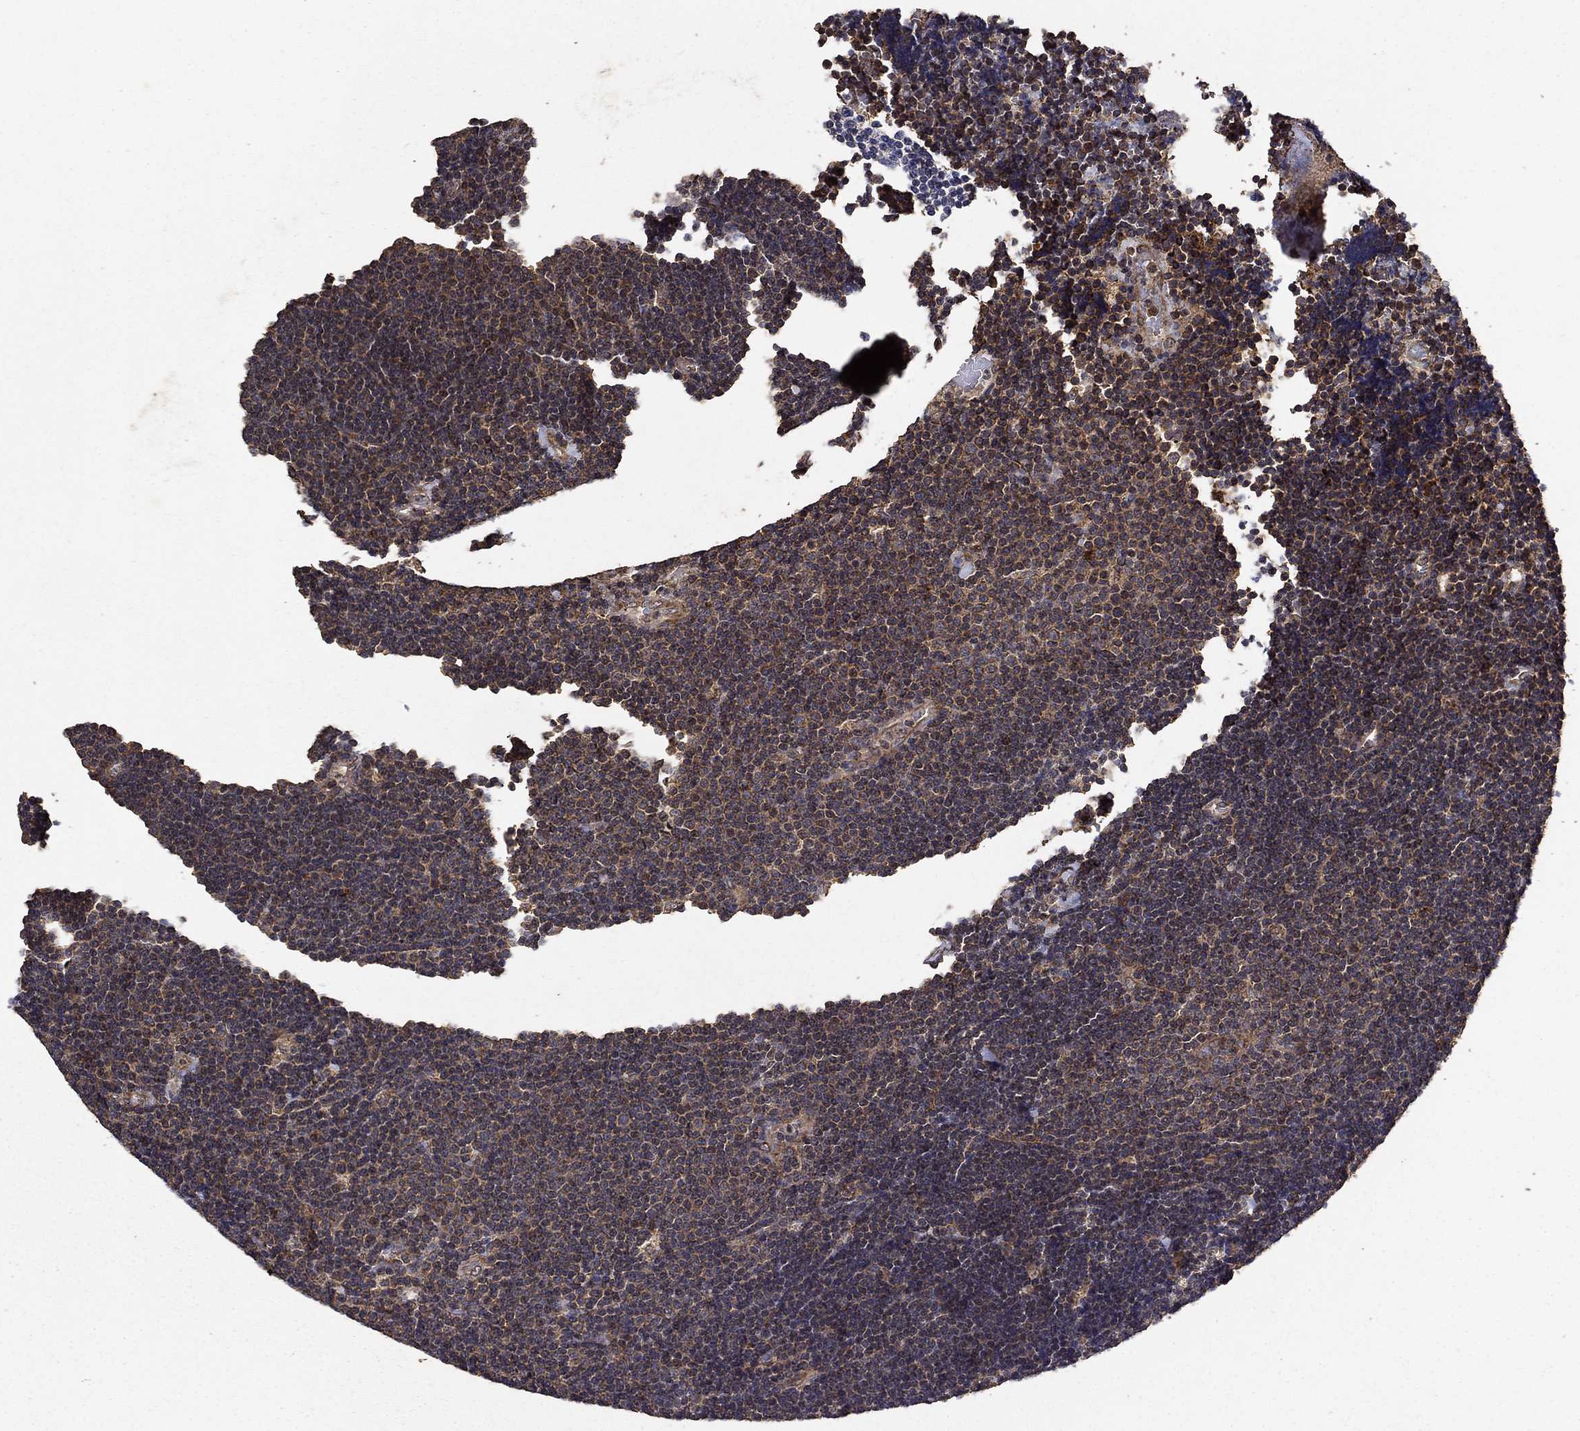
{"staining": {"intensity": "moderate", "quantity": "<25%", "location": "cytoplasmic/membranous"}, "tissue": "lymphoma", "cell_type": "Tumor cells", "image_type": "cancer", "snomed": [{"axis": "morphology", "description": "Malignant lymphoma, non-Hodgkin's type, Low grade"}, {"axis": "topography", "description": "Brain"}], "caption": "Lymphoma tissue exhibits moderate cytoplasmic/membranous staining in approximately <25% of tumor cells", "gene": "IFRD1", "patient": {"sex": "female", "age": 66}}